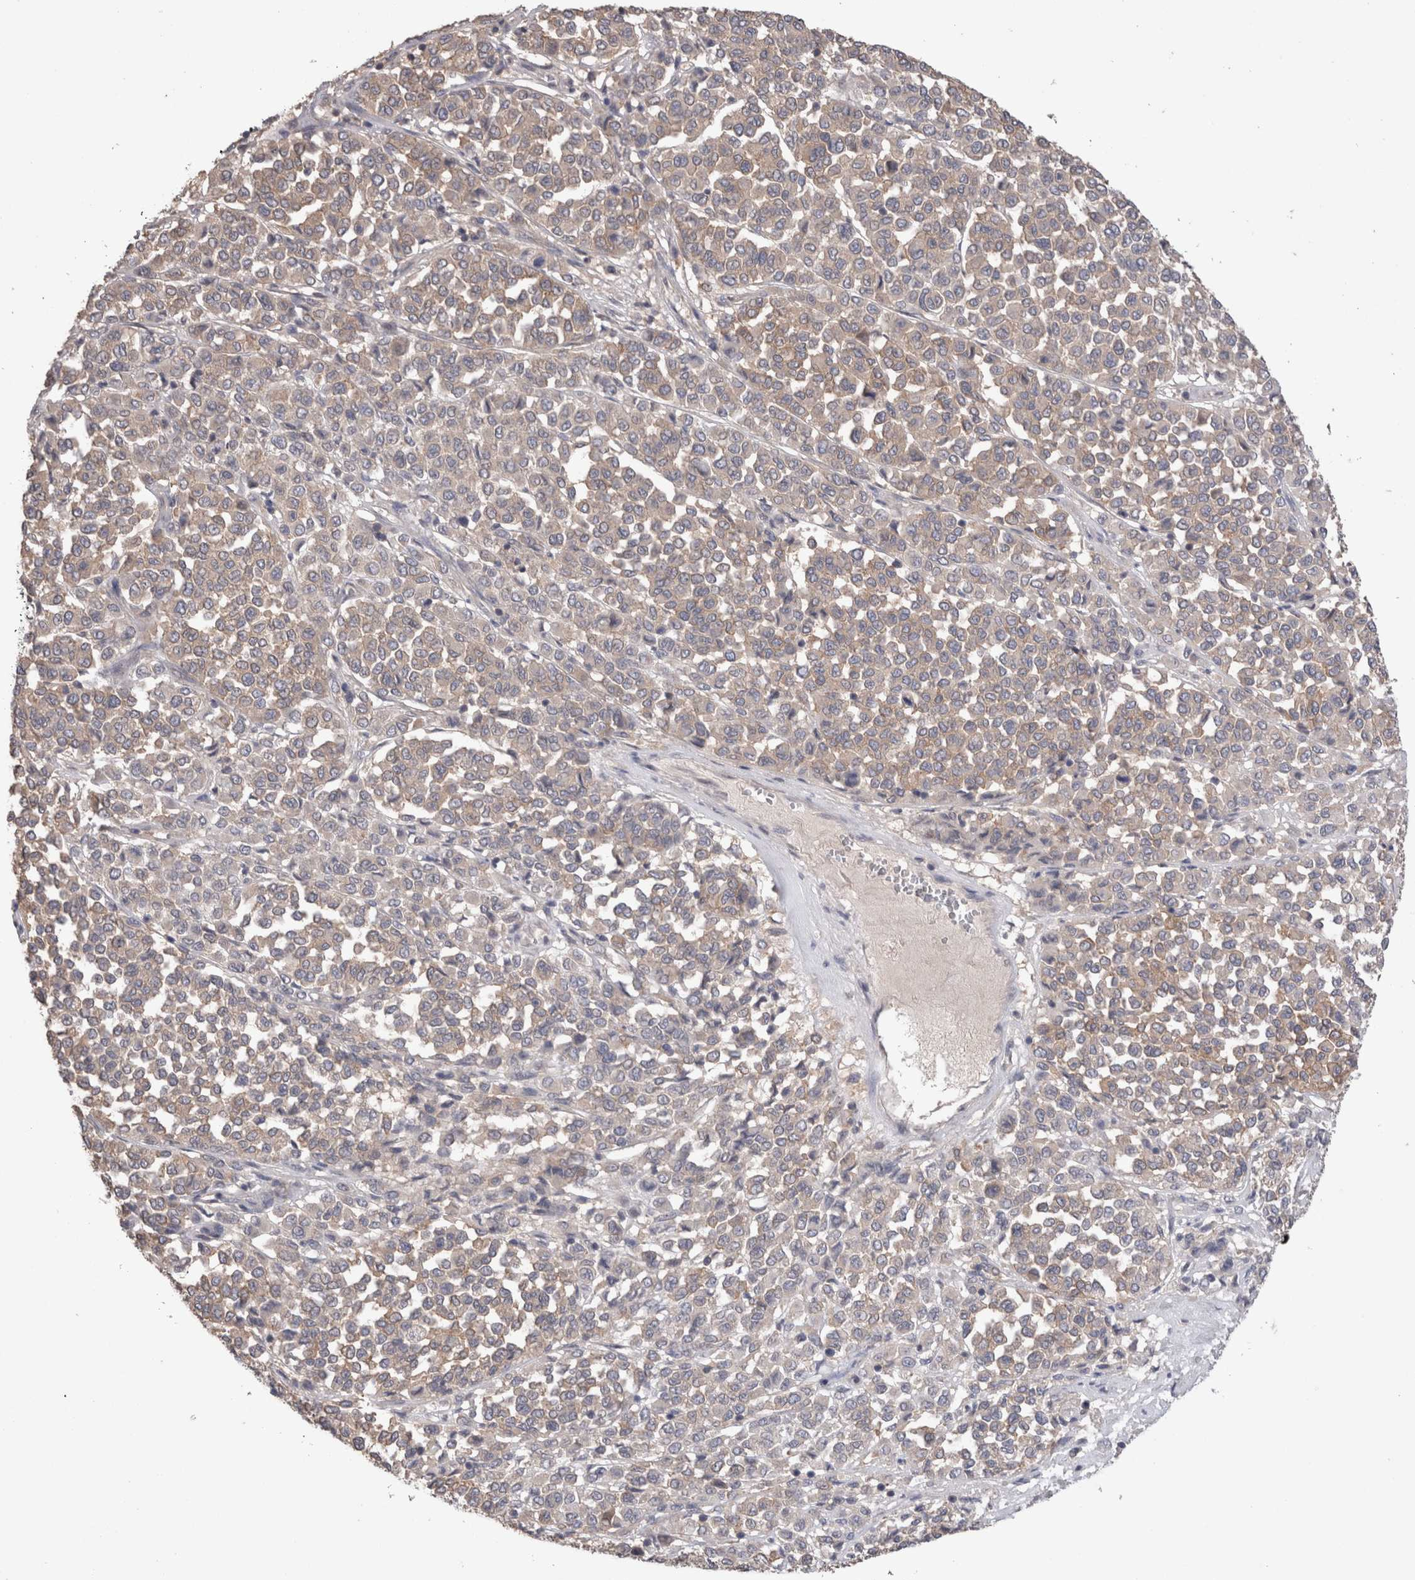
{"staining": {"intensity": "weak", "quantity": ">75%", "location": "cytoplasmic/membranous"}, "tissue": "melanoma", "cell_type": "Tumor cells", "image_type": "cancer", "snomed": [{"axis": "morphology", "description": "Malignant melanoma, Metastatic site"}, {"axis": "topography", "description": "Pancreas"}], "caption": "High-power microscopy captured an immunohistochemistry image of melanoma, revealing weak cytoplasmic/membranous positivity in approximately >75% of tumor cells.", "gene": "OTOR", "patient": {"sex": "female", "age": 30}}